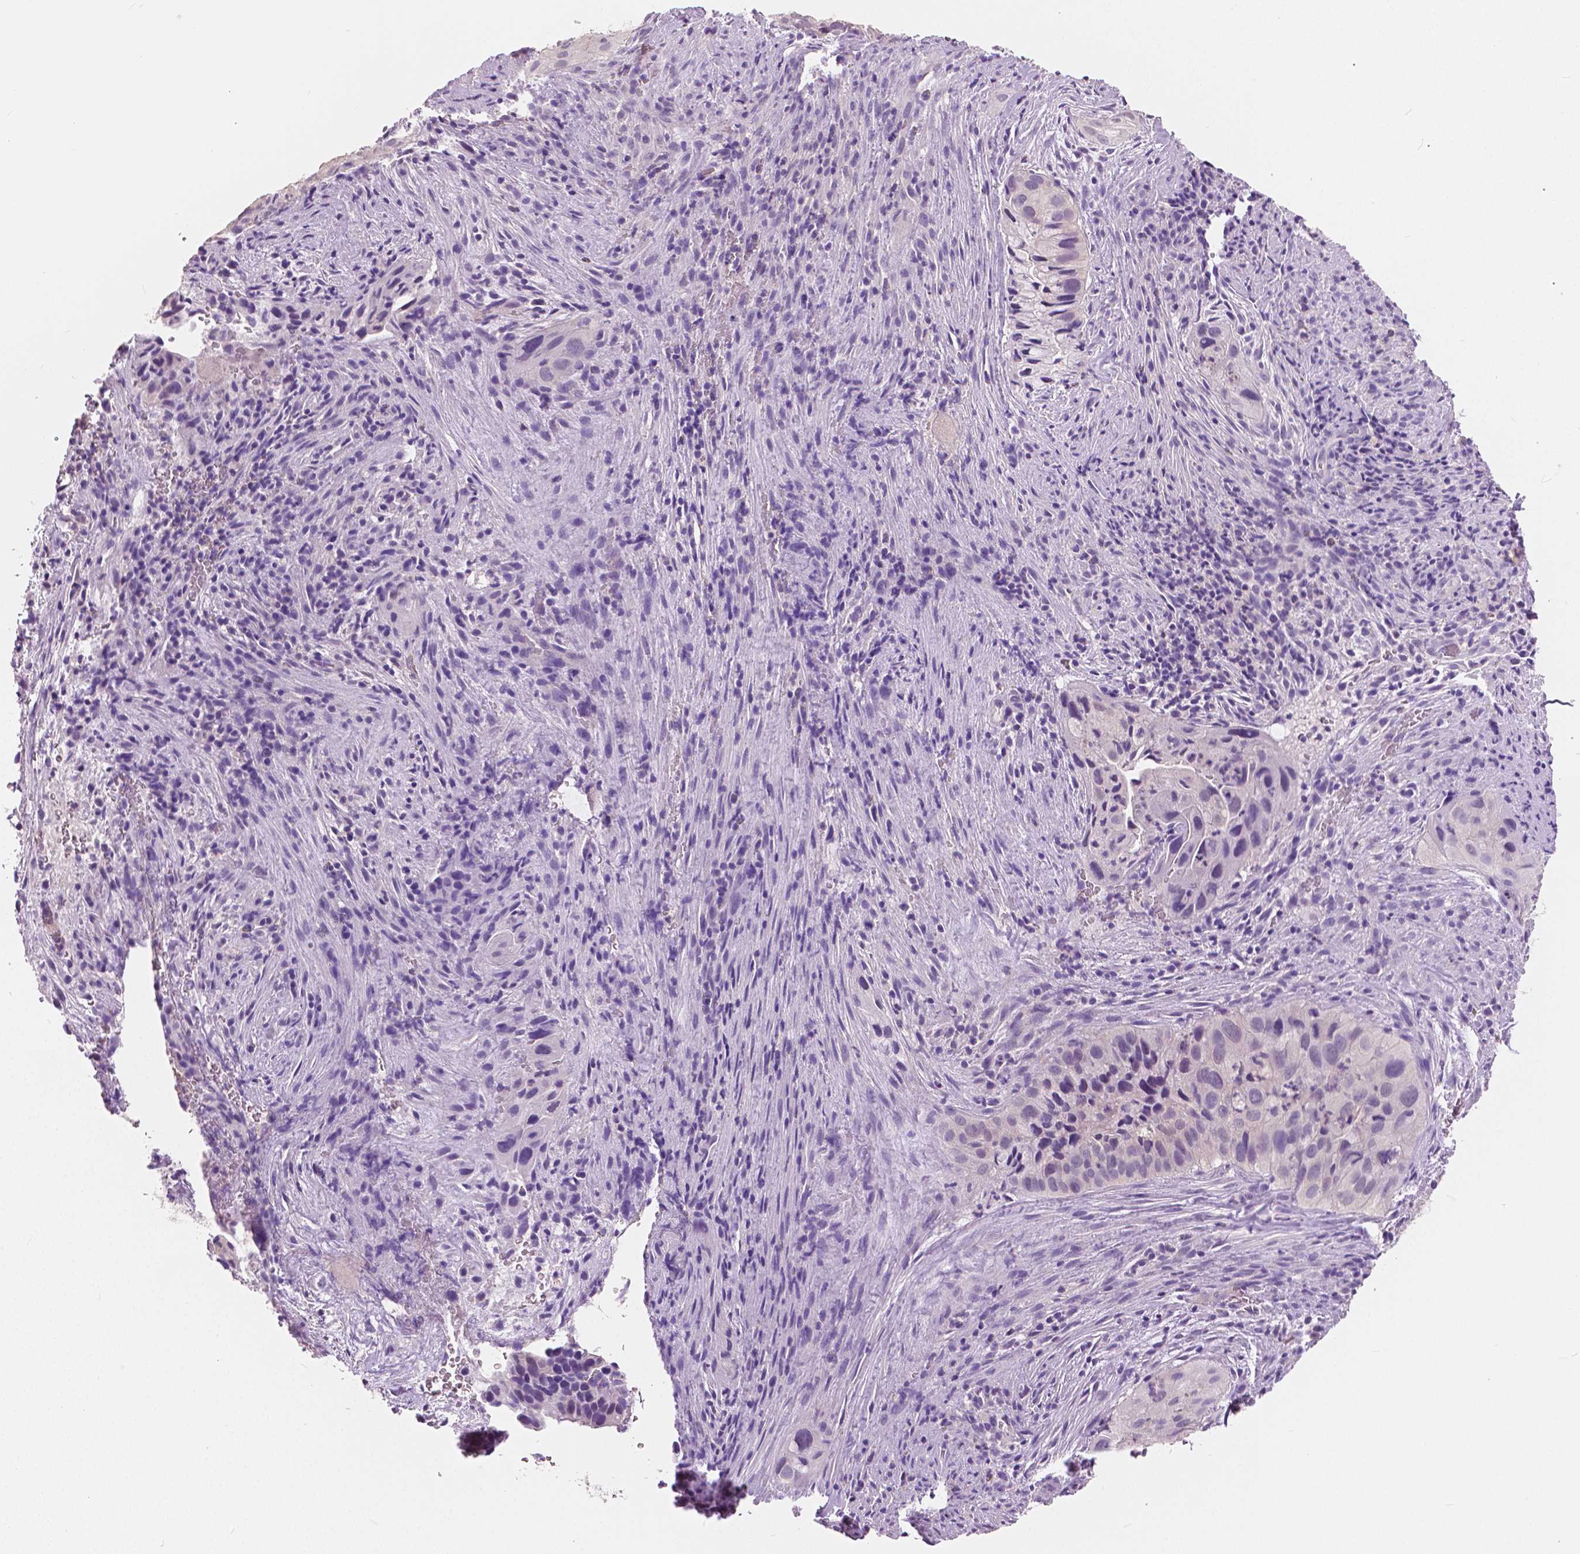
{"staining": {"intensity": "negative", "quantity": "none", "location": "none"}, "tissue": "cervical cancer", "cell_type": "Tumor cells", "image_type": "cancer", "snomed": [{"axis": "morphology", "description": "Squamous cell carcinoma, NOS"}, {"axis": "topography", "description": "Cervix"}], "caption": "Human squamous cell carcinoma (cervical) stained for a protein using IHC displays no expression in tumor cells.", "gene": "TKFC", "patient": {"sex": "female", "age": 38}}